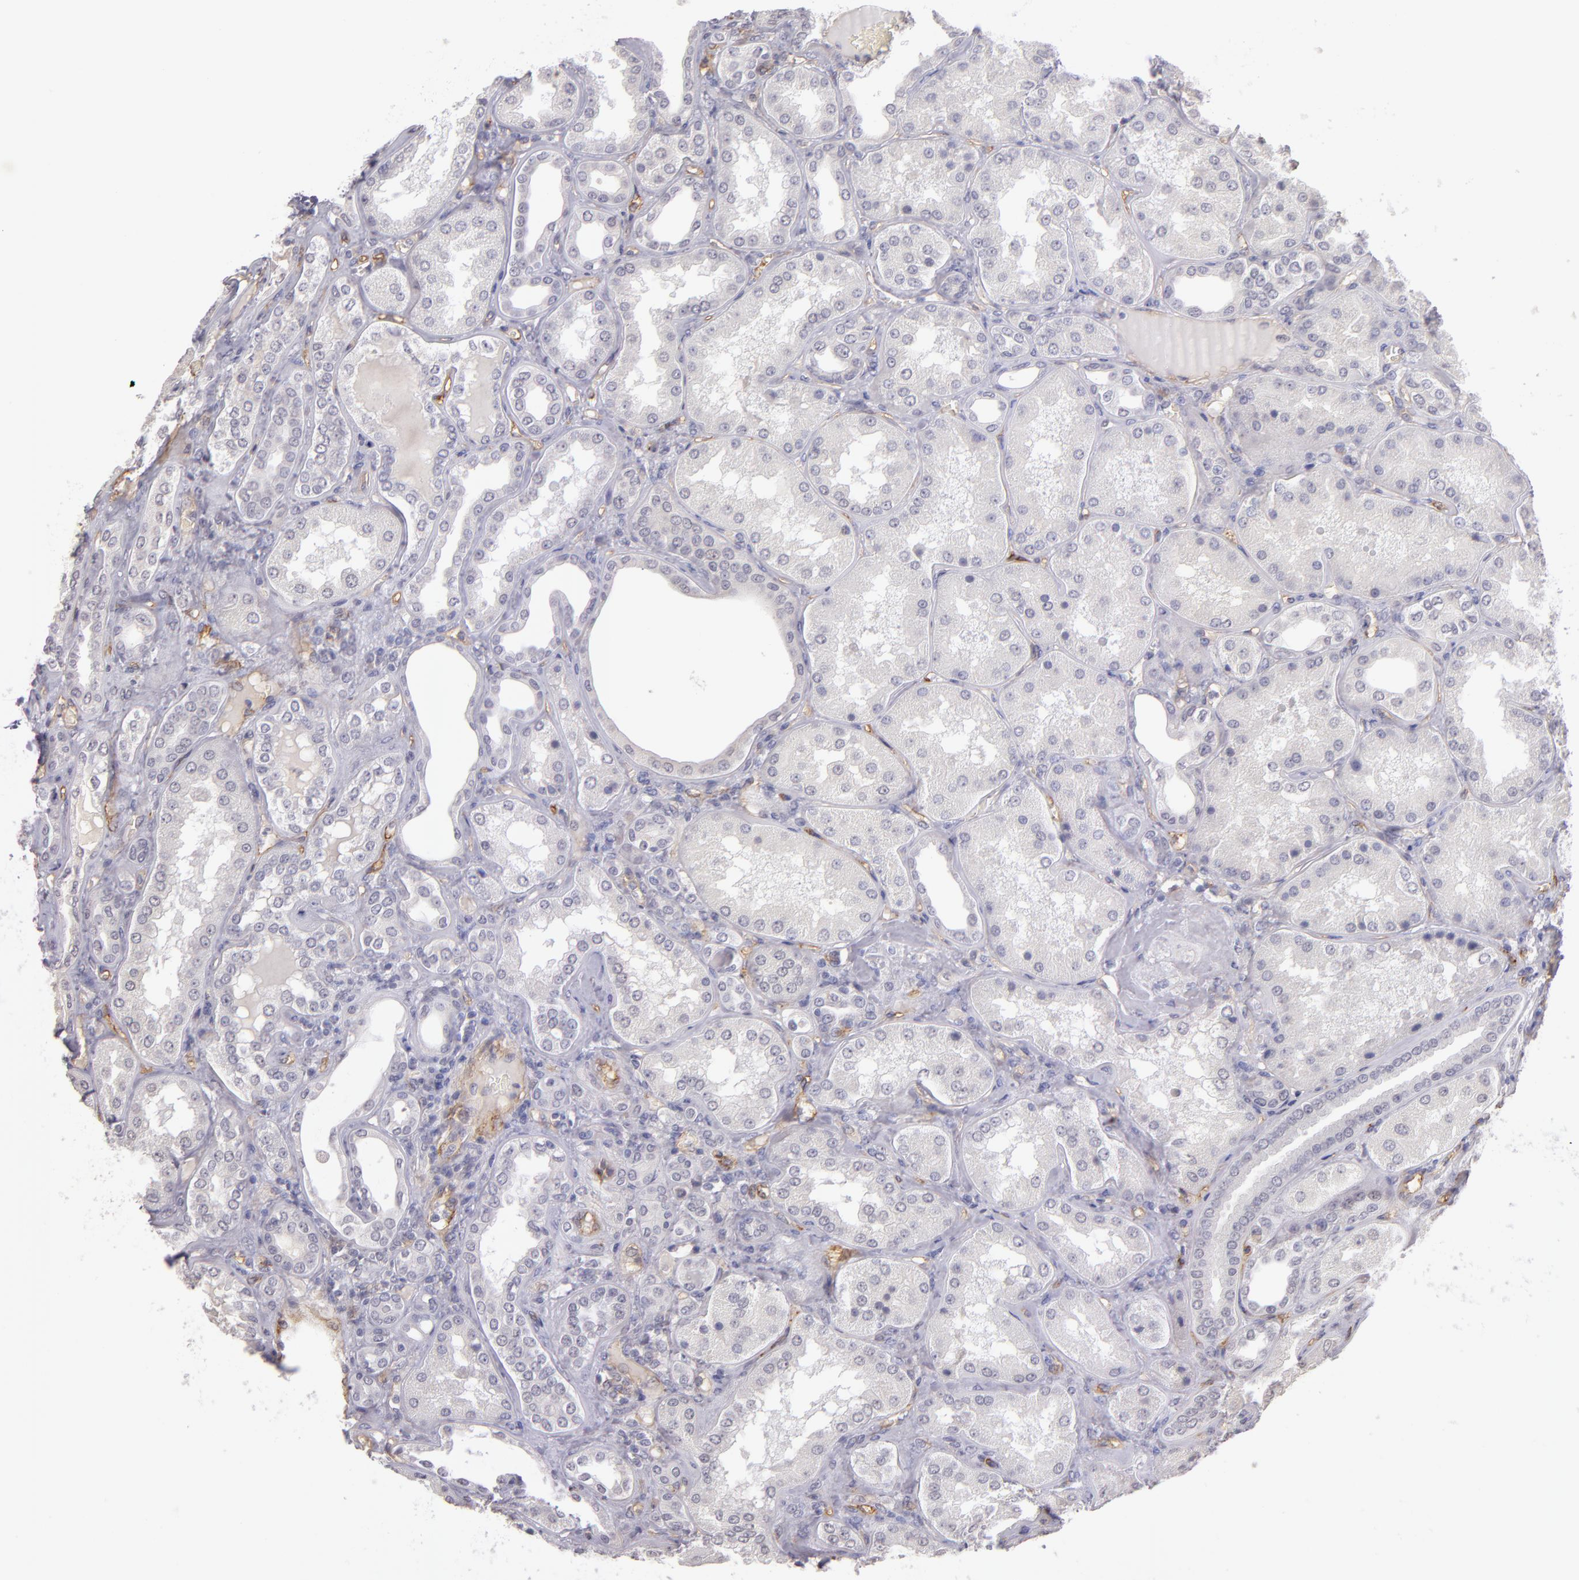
{"staining": {"intensity": "negative", "quantity": "none", "location": "none"}, "tissue": "kidney", "cell_type": "Cells in glomeruli", "image_type": "normal", "snomed": [{"axis": "morphology", "description": "Normal tissue, NOS"}, {"axis": "topography", "description": "Kidney"}], "caption": "Cells in glomeruli show no significant protein positivity in normal kidney. Brightfield microscopy of IHC stained with DAB (brown) and hematoxylin (blue), captured at high magnification.", "gene": "THBD", "patient": {"sex": "female", "age": 56}}